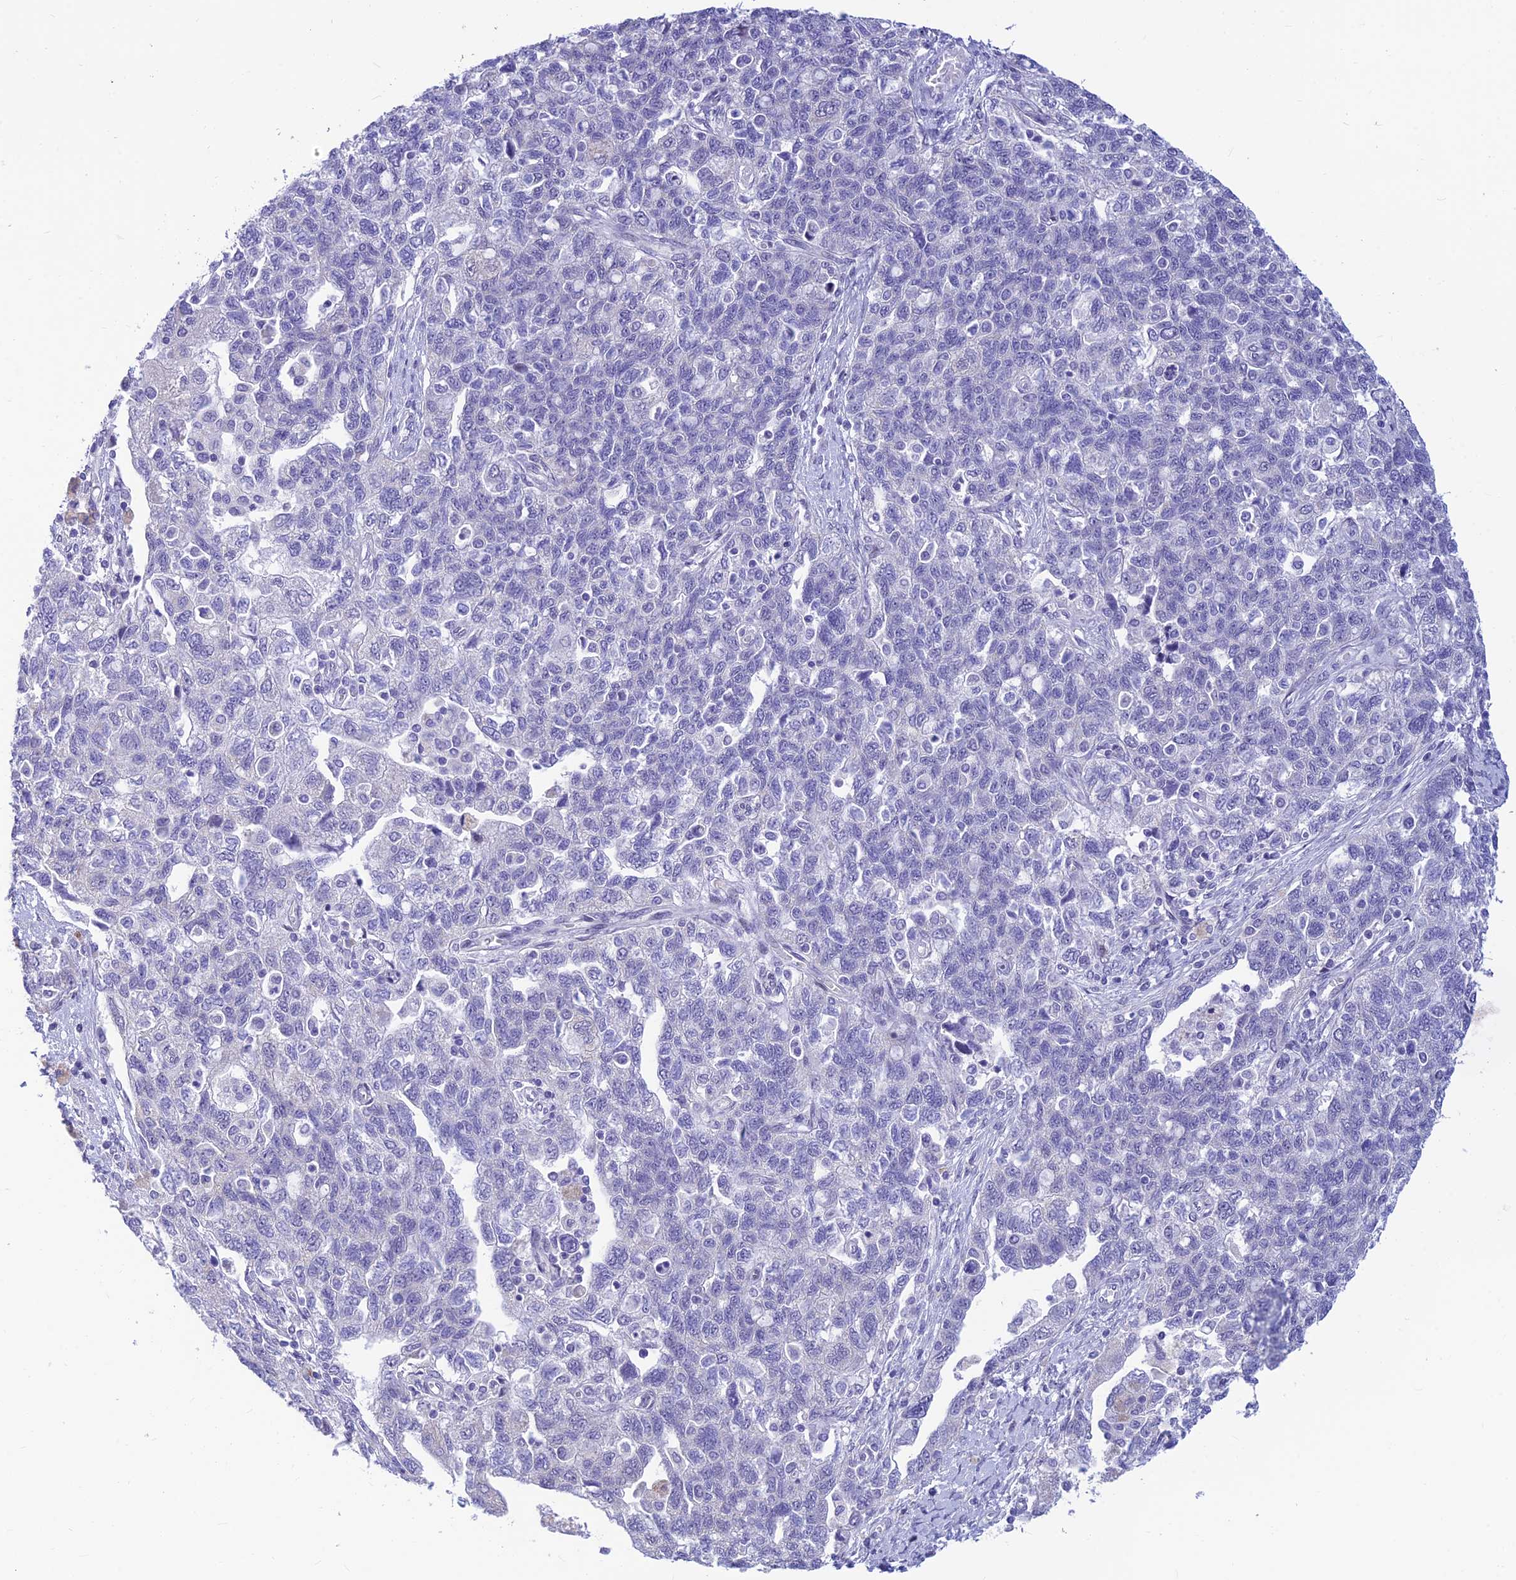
{"staining": {"intensity": "negative", "quantity": "none", "location": "none"}, "tissue": "ovarian cancer", "cell_type": "Tumor cells", "image_type": "cancer", "snomed": [{"axis": "morphology", "description": "Carcinoma, NOS"}, {"axis": "morphology", "description": "Cystadenocarcinoma, serous, NOS"}, {"axis": "topography", "description": "Ovary"}], "caption": "Carcinoma (ovarian) stained for a protein using IHC shows no positivity tumor cells.", "gene": "INKA1", "patient": {"sex": "female", "age": 69}}